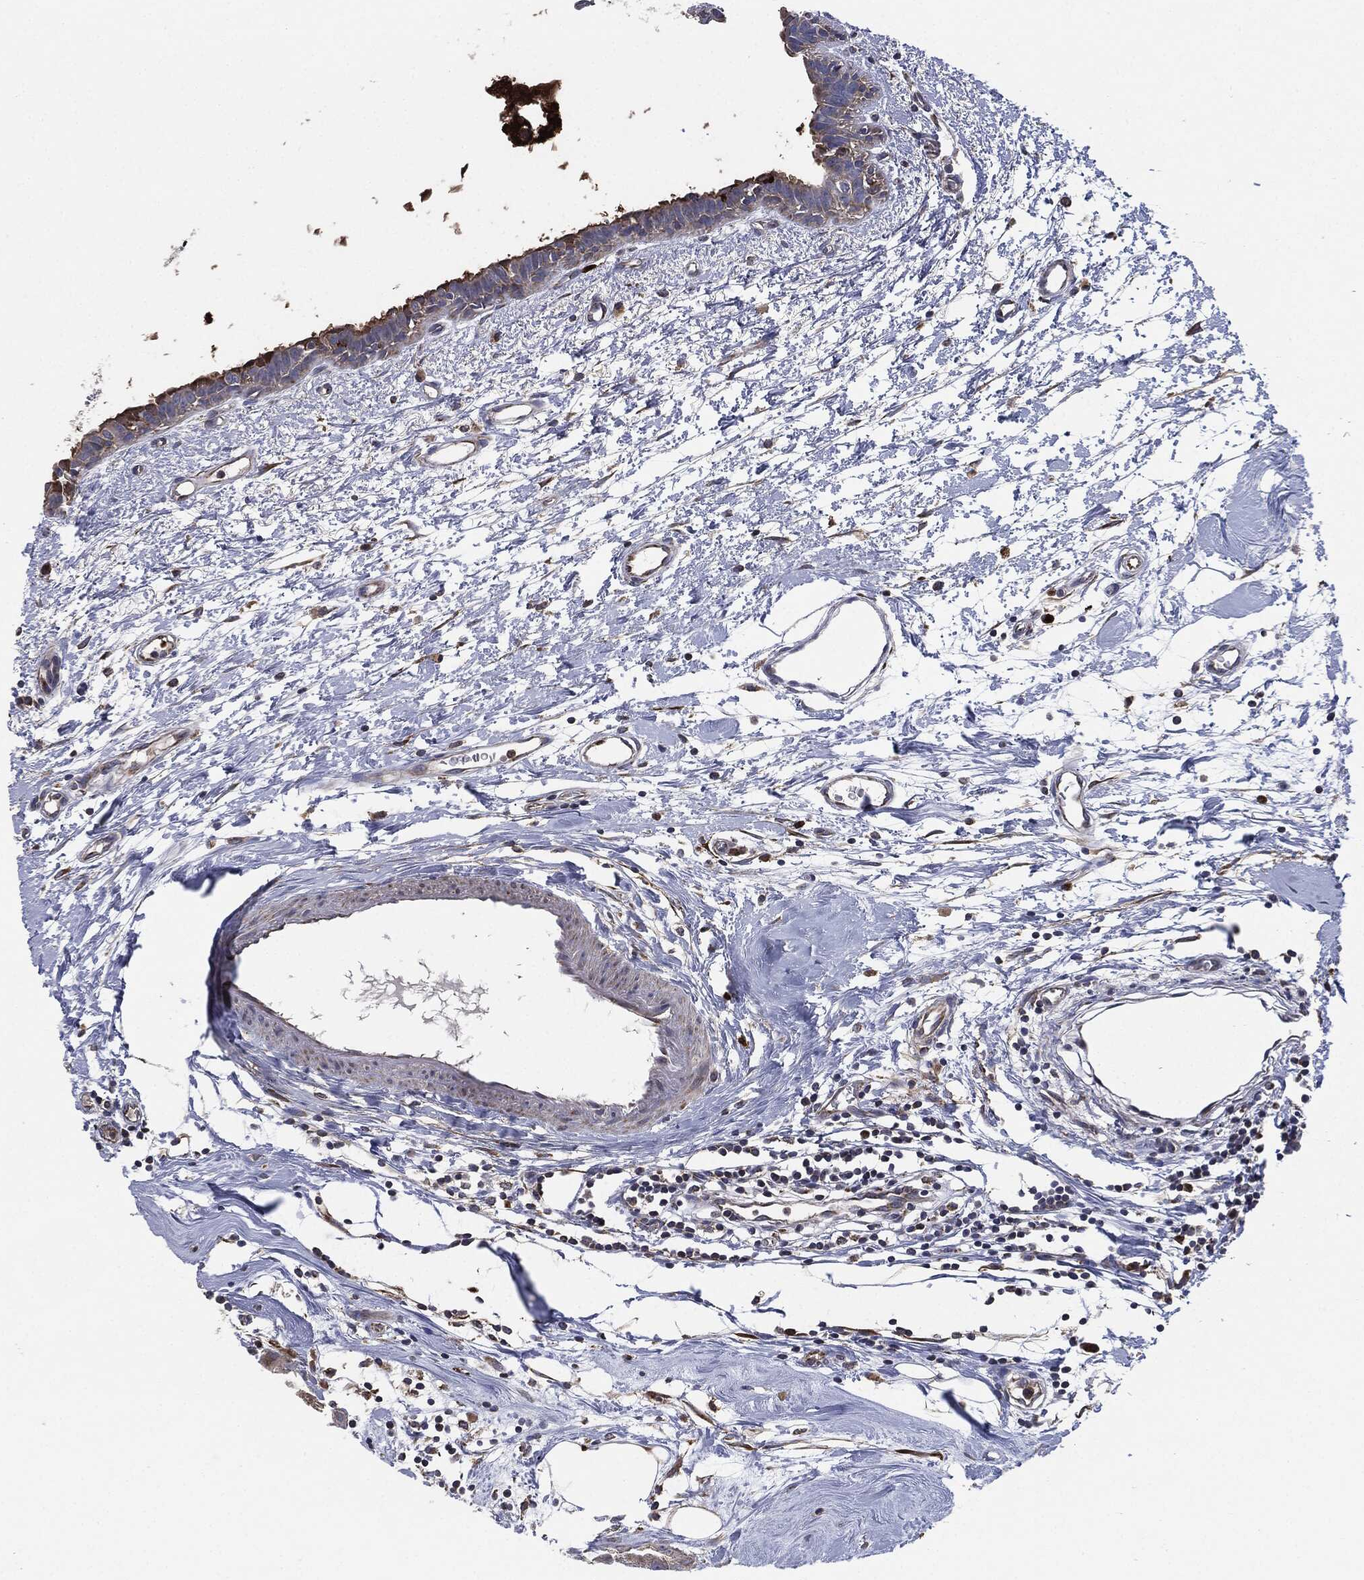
{"staining": {"intensity": "weak", "quantity": "25%-75%", "location": "cytoplasmic/membranous"}, "tissue": "breast cancer", "cell_type": "Tumor cells", "image_type": "cancer", "snomed": [{"axis": "morphology", "description": "Normal tissue, NOS"}, {"axis": "morphology", "description": "Duct carcinoma"}, {"axis": "topography", "description": "Breast"}], "caption": "Brown immunohistochemical staining in infiltrating ductal carcinoma (breast) reveals weak cytoplasmic/membranous positivity in approximately 25%-75% of tumor cells. Nuclei are stained in blue.", "gene": "TMEM11", "patient": {"sex": "female", "age": 40}}